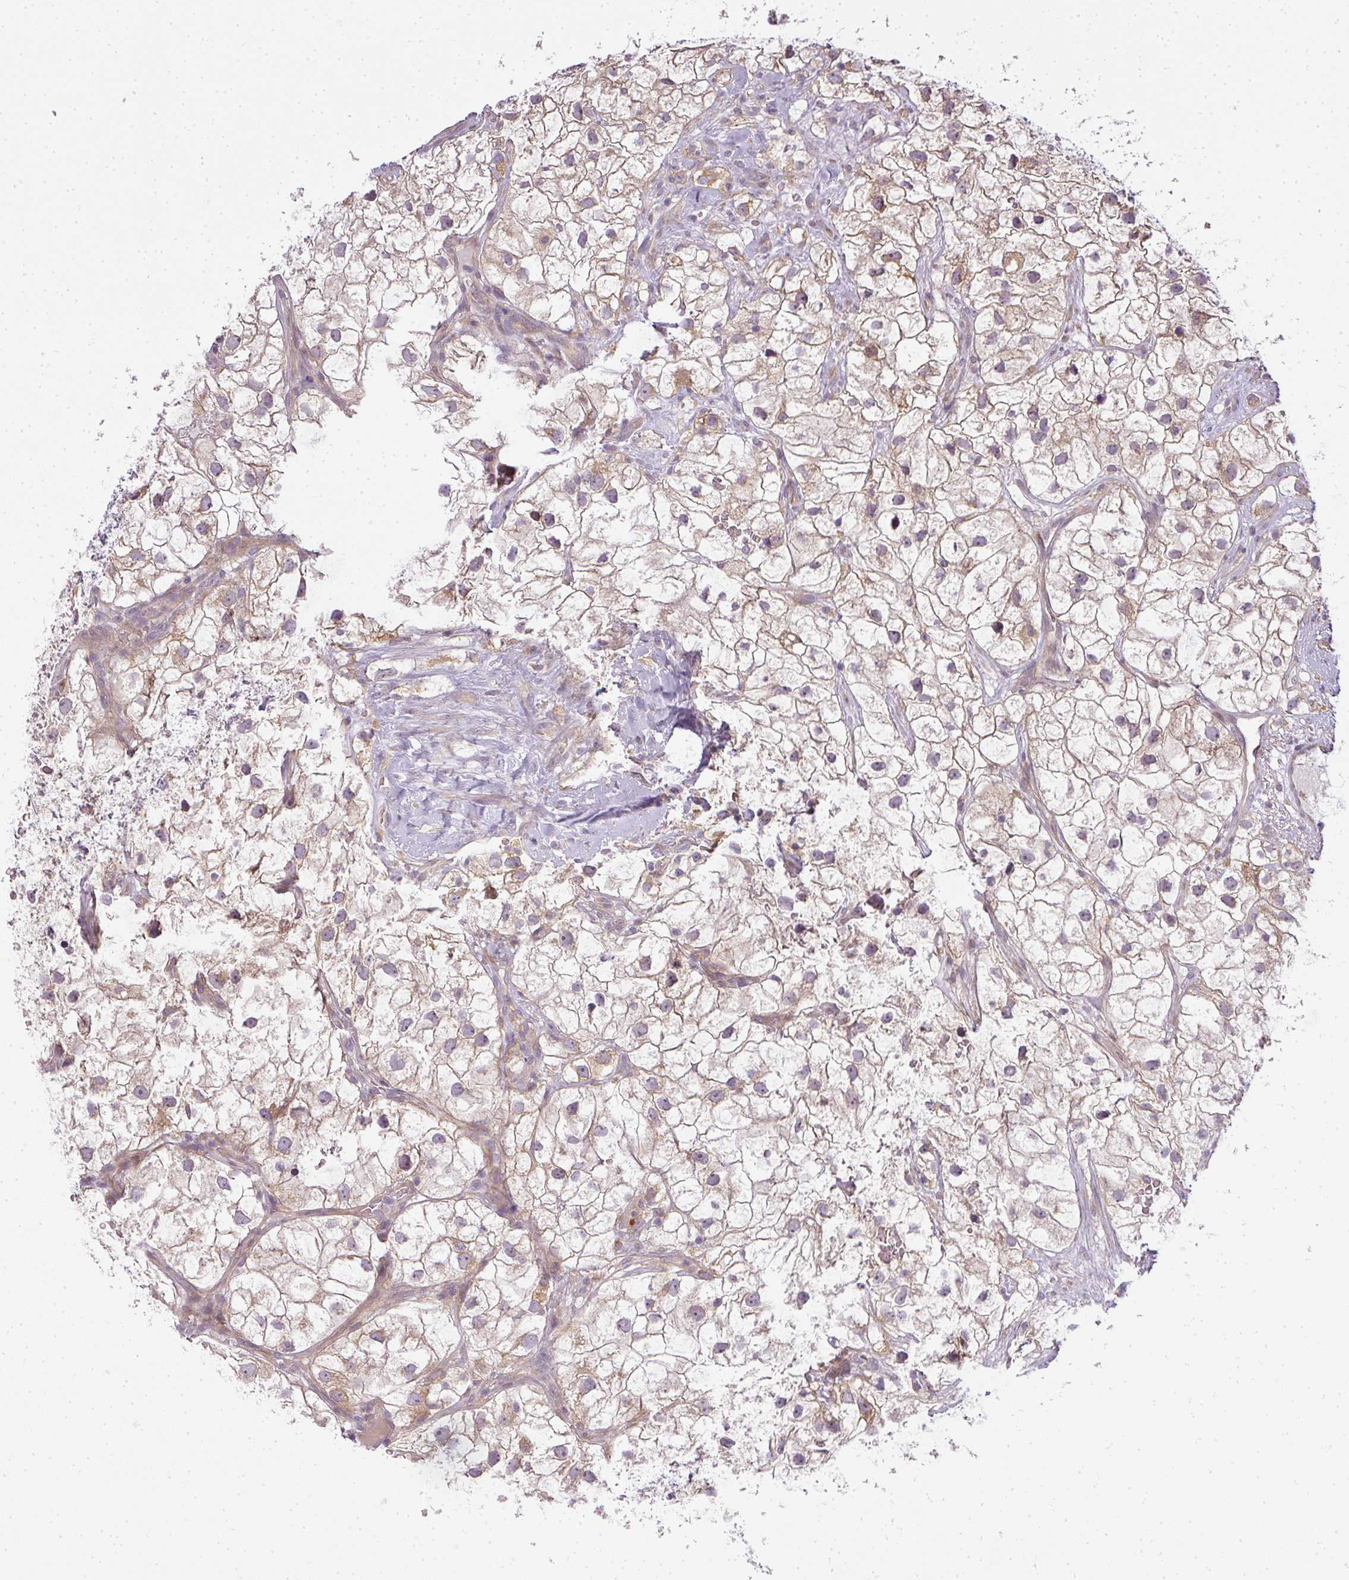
{"staining": {"intensity": "weak", "quantity": "25%-75%", "location": "cytoplasmic/membranous"}, "tissue": "renal cancer", "cell_type": "Tumor cells", "image_type": "cancer", "snomed": [{"axis": "morphology", "description": "Adenocarcinoma, NOS"}, {"axis": "topography", "description": "Kidney"}], "caption": "An immunohistochemistry image of tumor tissue is shown. Protein staining in brown shows weak cytoplasmic/membranous positivity in renal adenocarcinoma within tumor cells.", "gene": "MED19", "patient": {"sex": "male", "age": 59}}